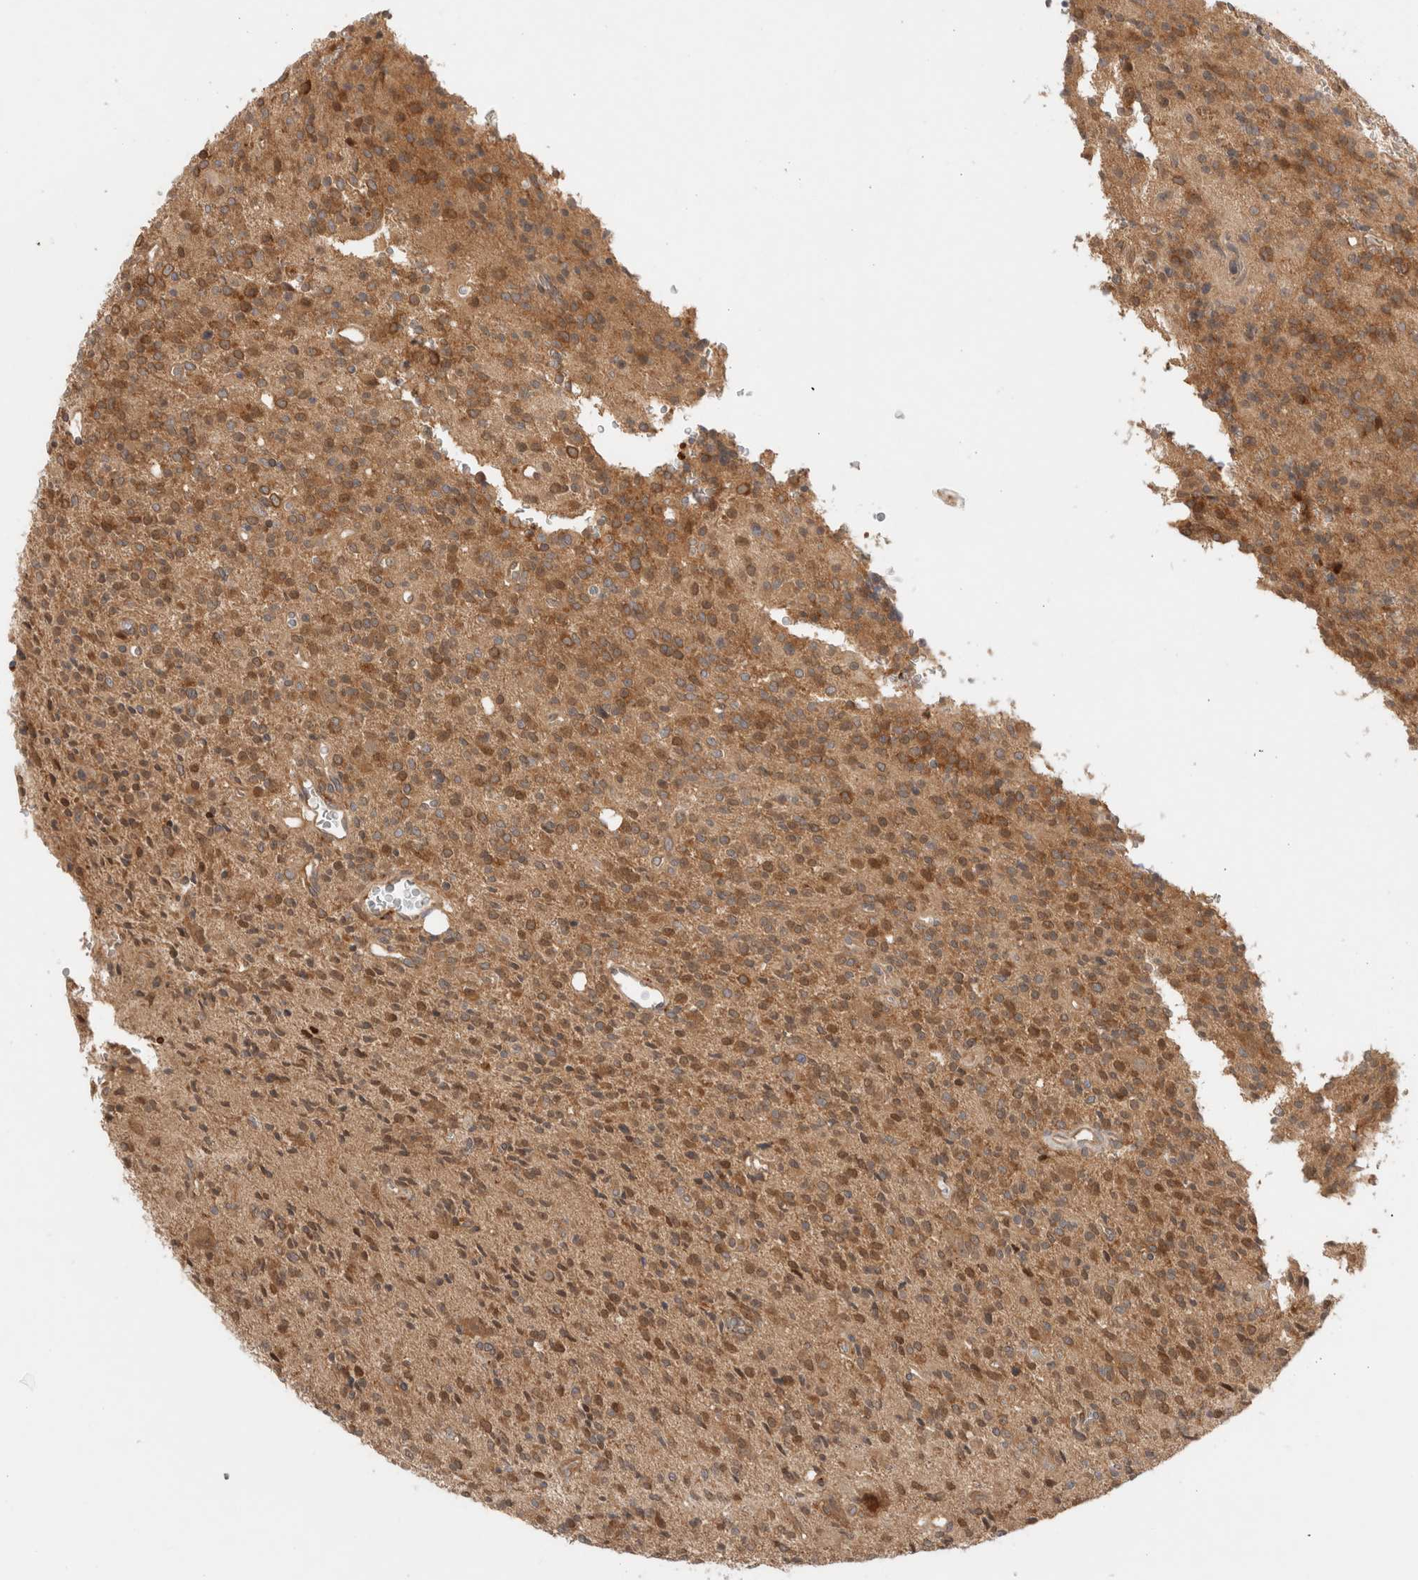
{"staining": {"intensity": "moderate", "quantity": ">75%", "location": "cytoplasmic/membranous,nuclear"}, "tissue": "glioma", "cell_type": "Tumor cells", "image_type": "cancer", "snomed": [{"axis": "morphology", "description": "Glioma, malignant, High grade"}, {"axis": "topography", "description": "Brain"}], "caption": "Immunohistochemical staining of glioma shows moderate cytoplasmic/membranous and nuclear protein staining in approximately >75% of tumor cells. Using DAB (3,3'-diaminobenzidine) (brown) and hematoxylin (blue) stains, captured at high magnification using brightfield microscopy.", "gene": "OTUD6B", "patient": {"sex": "male", "age": 34}}